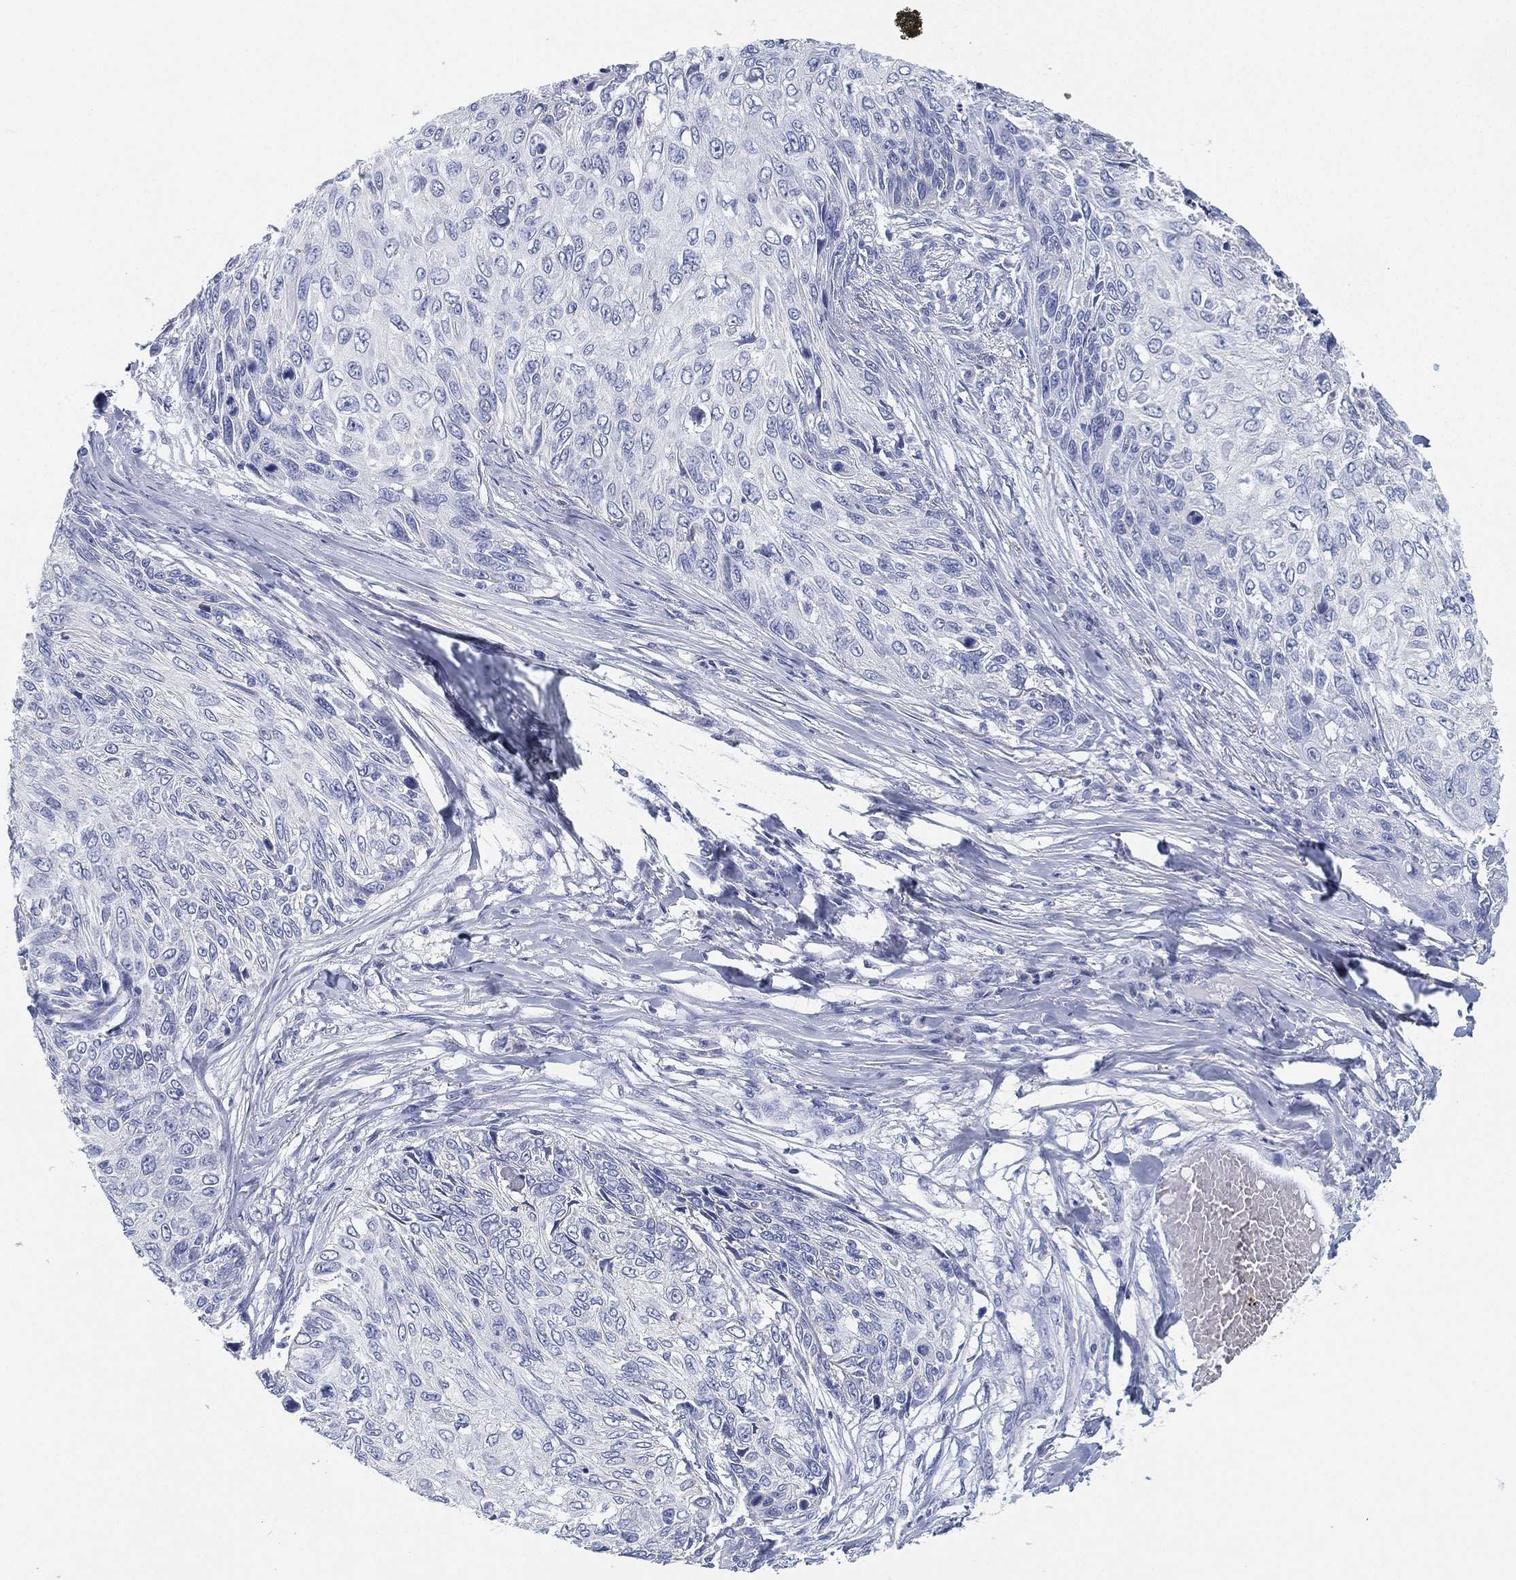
{"staining": {"intensity": "negative", "quantity": "none", "location": "none"}, "tissue": "skin cancer", "cell_type": "Tumor cells", "image_type": "cancer", "snomed": [{"axis": "morphology", "description": "Squamous cell carcinoma, NOS"}, {"axis": "topography", "description": "Skin"}], "caption": "This is a histopathology image of IHC staining of skin cancer, which shows no expression in tumor cells.", "gene": "GPR61", "patient": {"sex": "male", "age": 92}}